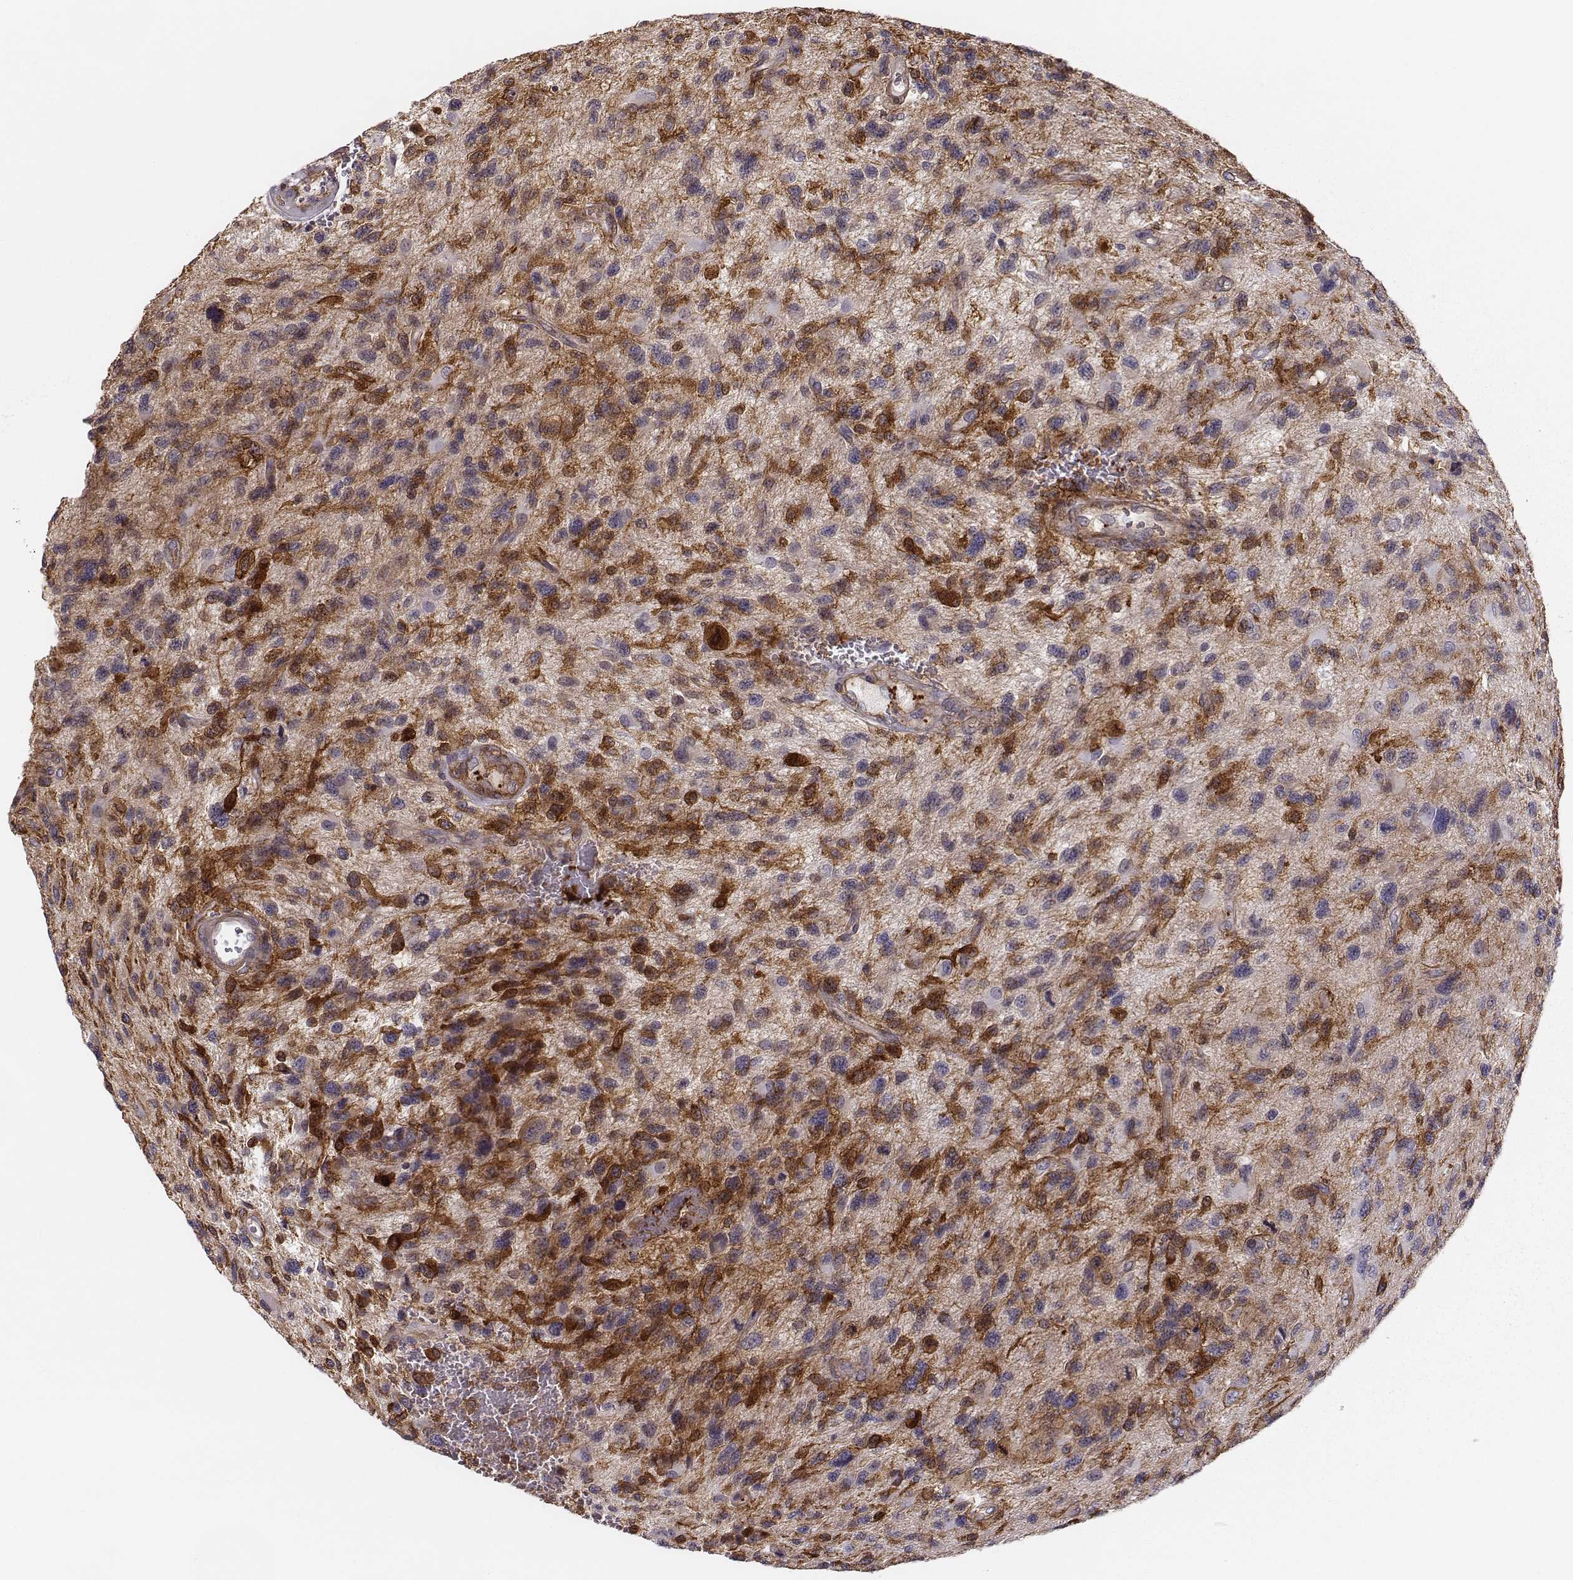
{"staining": {"intensity": "moderate", "quantity": "<25%", "location": "cytoplasmic/membranous"}, "tissue": "glioma", "cell_type": "Tumor cells", "image_type": "cancer", "snomed": [{"axis": "morphology", "description": "Glioma, malignant, NOS"}, {"axis": "morphology", "description": "Glioma, malignant, High grade"}, {"axis": "topography", "description": "Brain"}], "caption": "A brown stain highlights moderate cytoplasmic/membranous staining of a protein in glioma tumor cells.", "gene": "ZYX", "patient": {"sex": "female", "age": 71}}